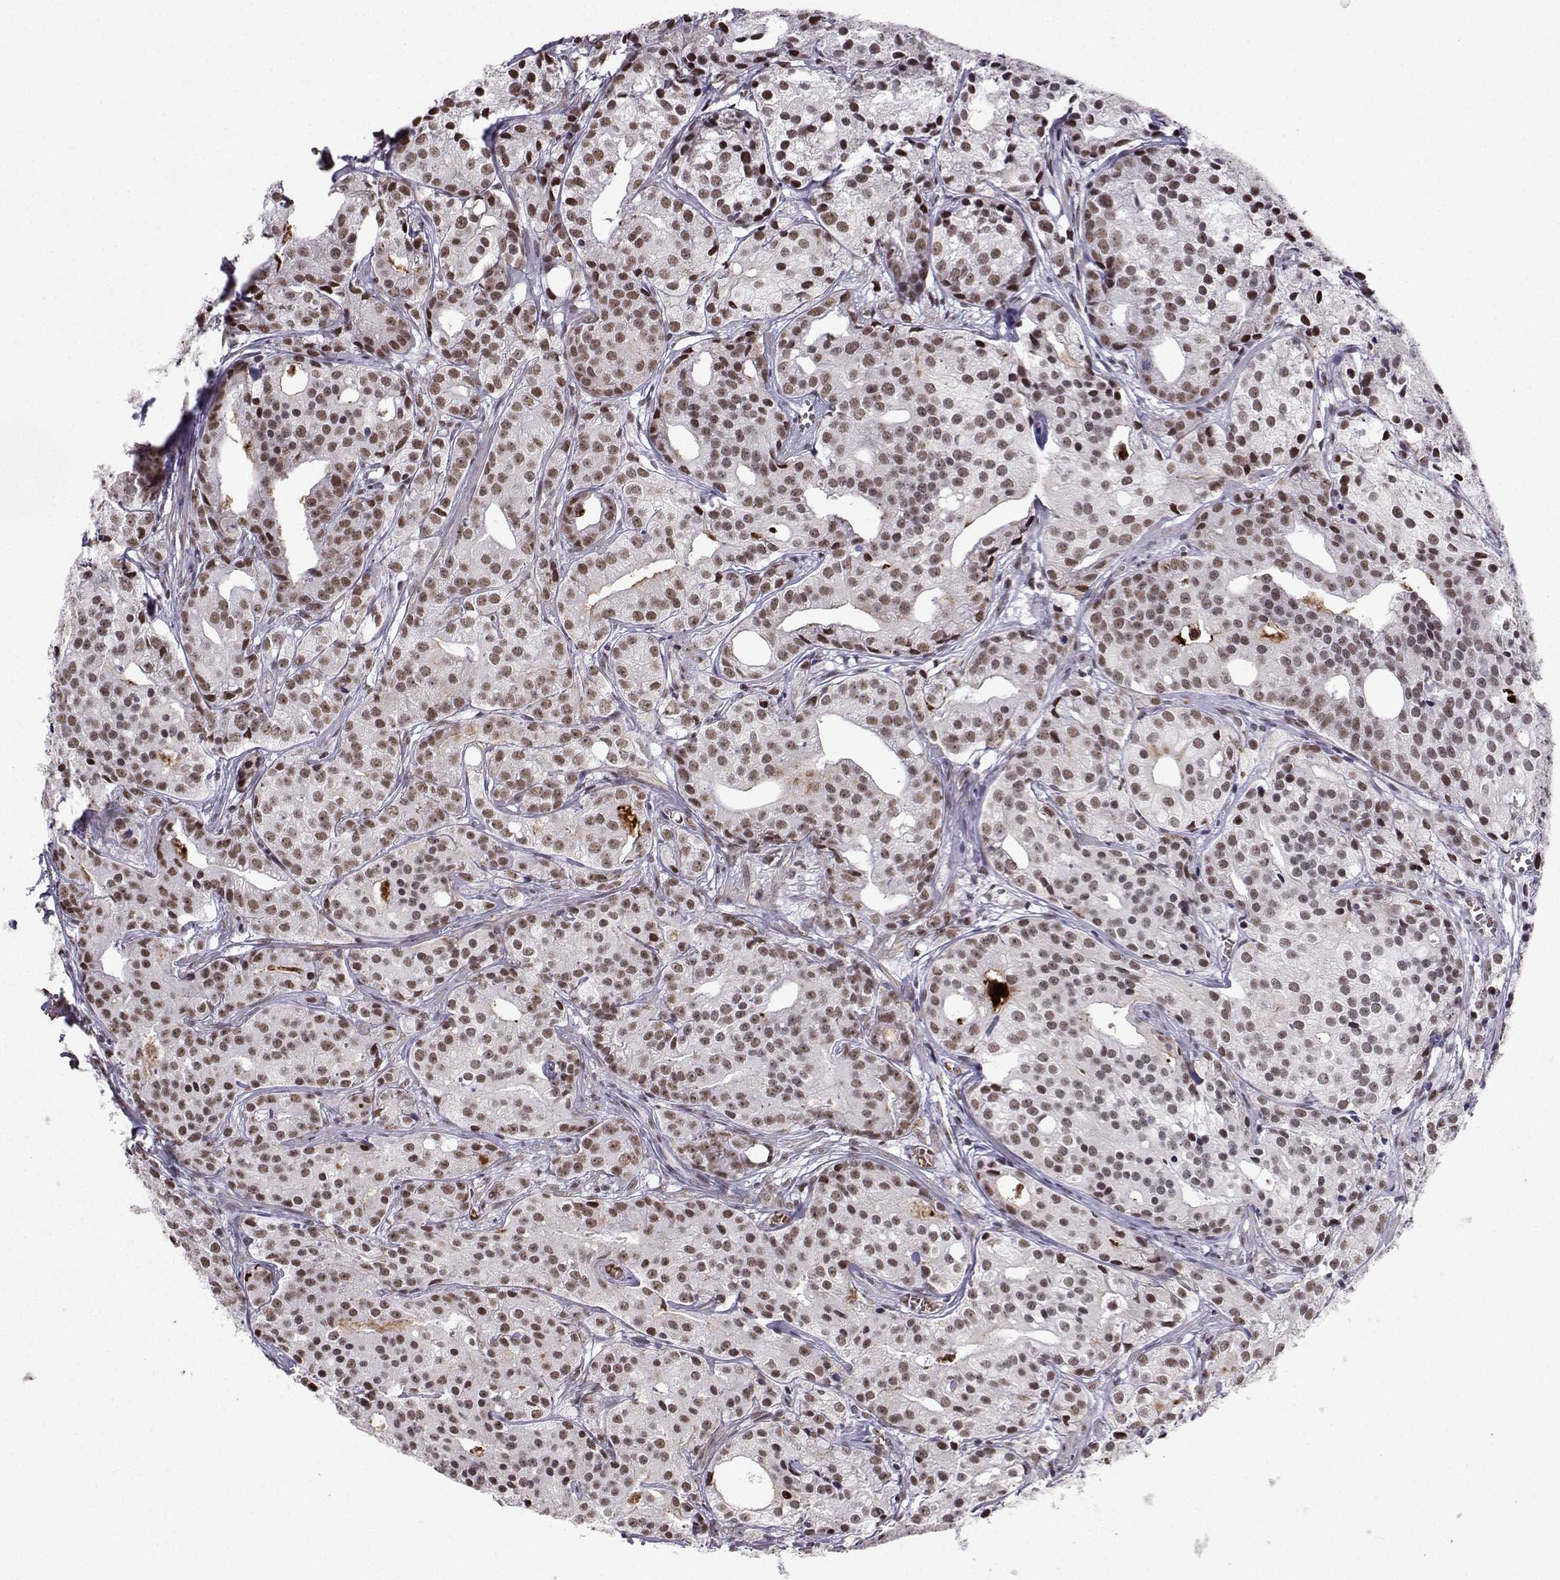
{"staining": {"intensity": "moderate", "quantity": ">75%", "location": "nuclear"}, "tissue": "prostate cancer", "cell_type": "Tumor cells", "image_type": "cancer", "snomed": [{"axis": "morphology", "description": "Adenocarcinoma, Medium grade"}, {"axis": "topography", "description": "Prostate"}], "caption": "Moderate nuclear positivity for a protein is present in about >75% of tumor cells of adenocarcinoma (medium-grade) (prostate) using IHC.", "gene": "CCNK", "patient": {"sex": "male", "age": 74}}